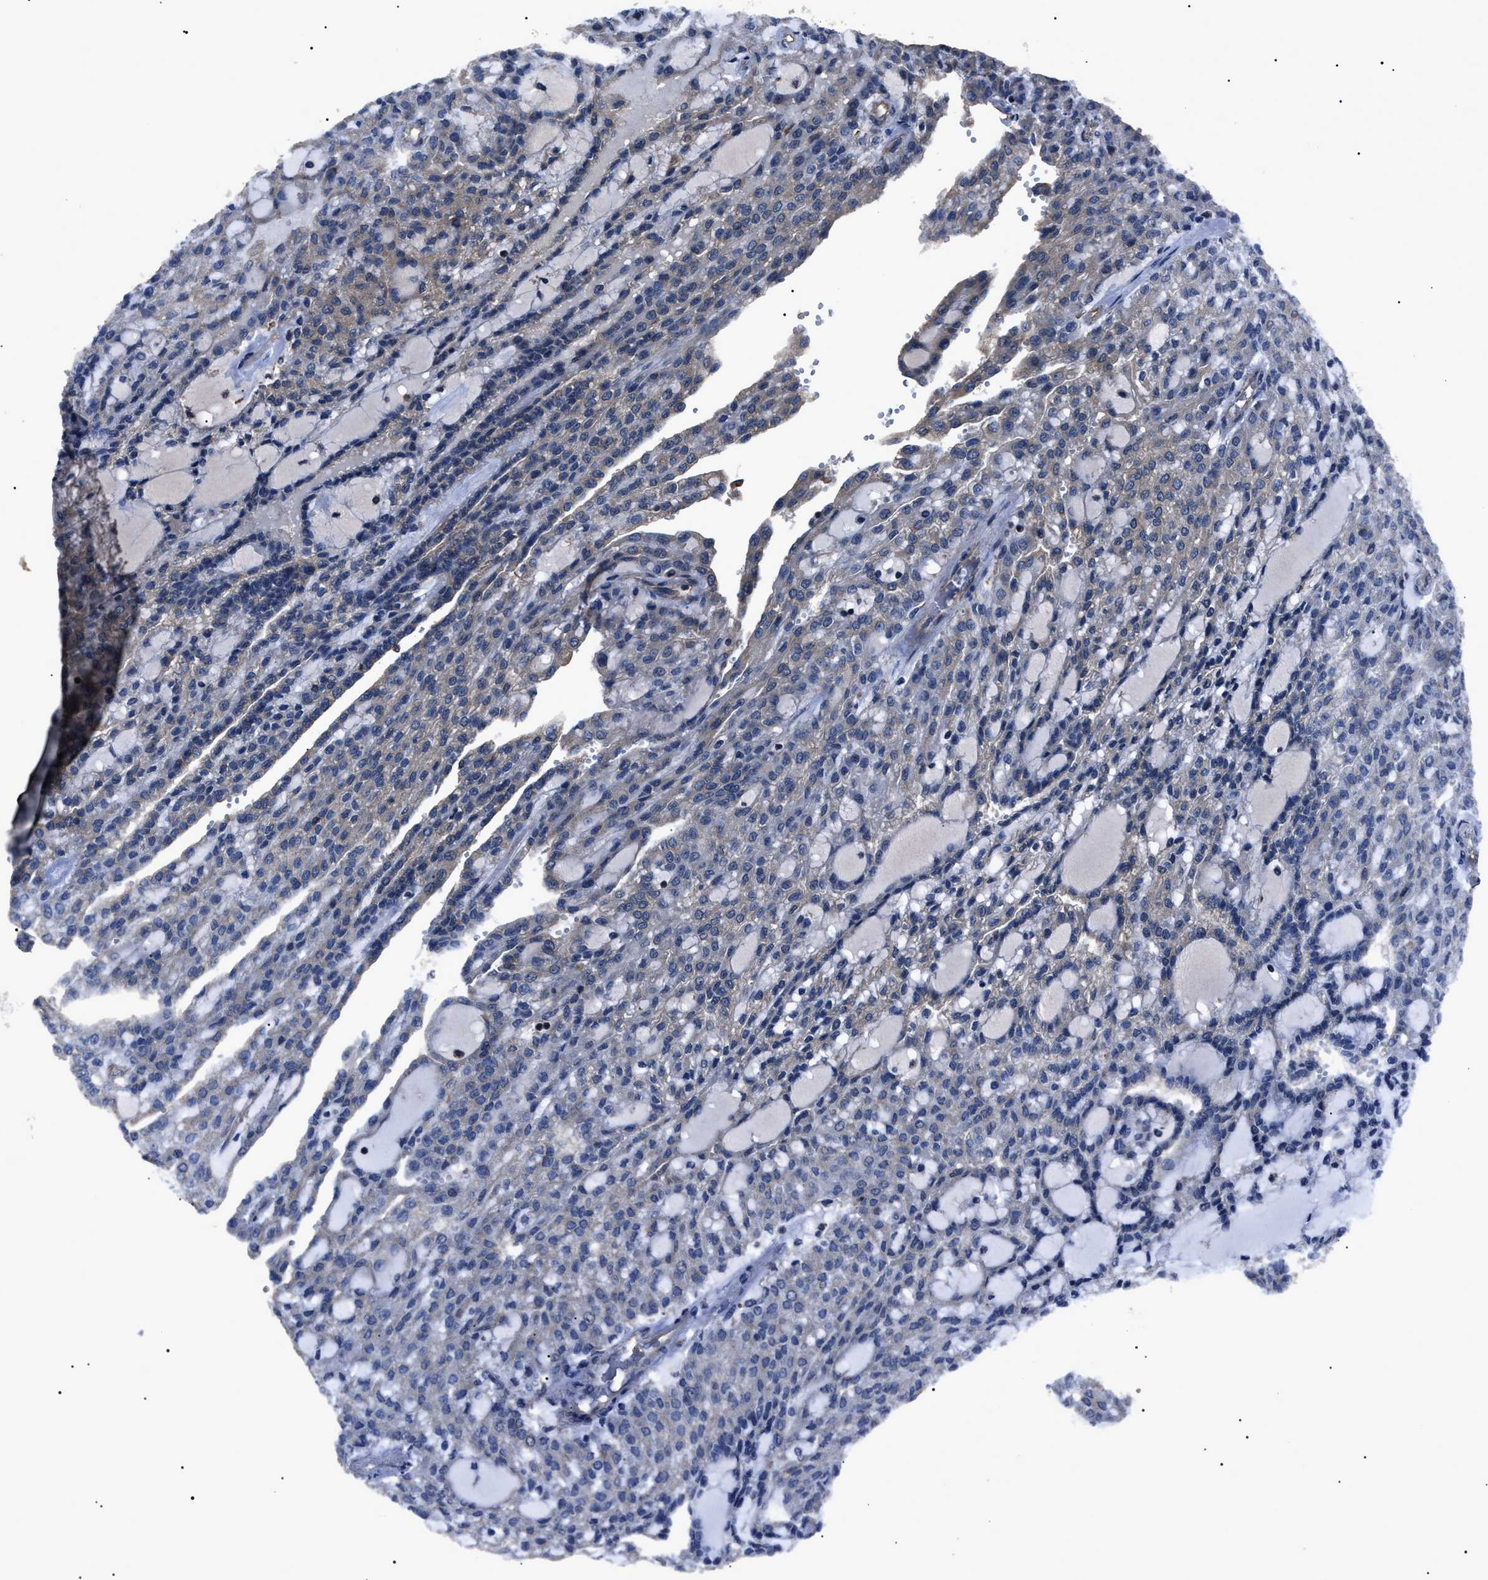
{"staining": {"intensity": "negative", "quantity": "none", "location": "none"}, "tissue": "renal cancer", "cell_type": "Tumor cells", "image_type": "cancer", "snomed": [{"axis": "morphology", "description": "Adenocarcinoma, NOS"}, {"axis": "topography", "description": "Kidney"}], "caption": "The histopathology image reveals no significant expression in tumor cells of renal cancer (adenocarcinoma).", "gene": "RNF216", "patient": {"sex": "male", "age": 63}}